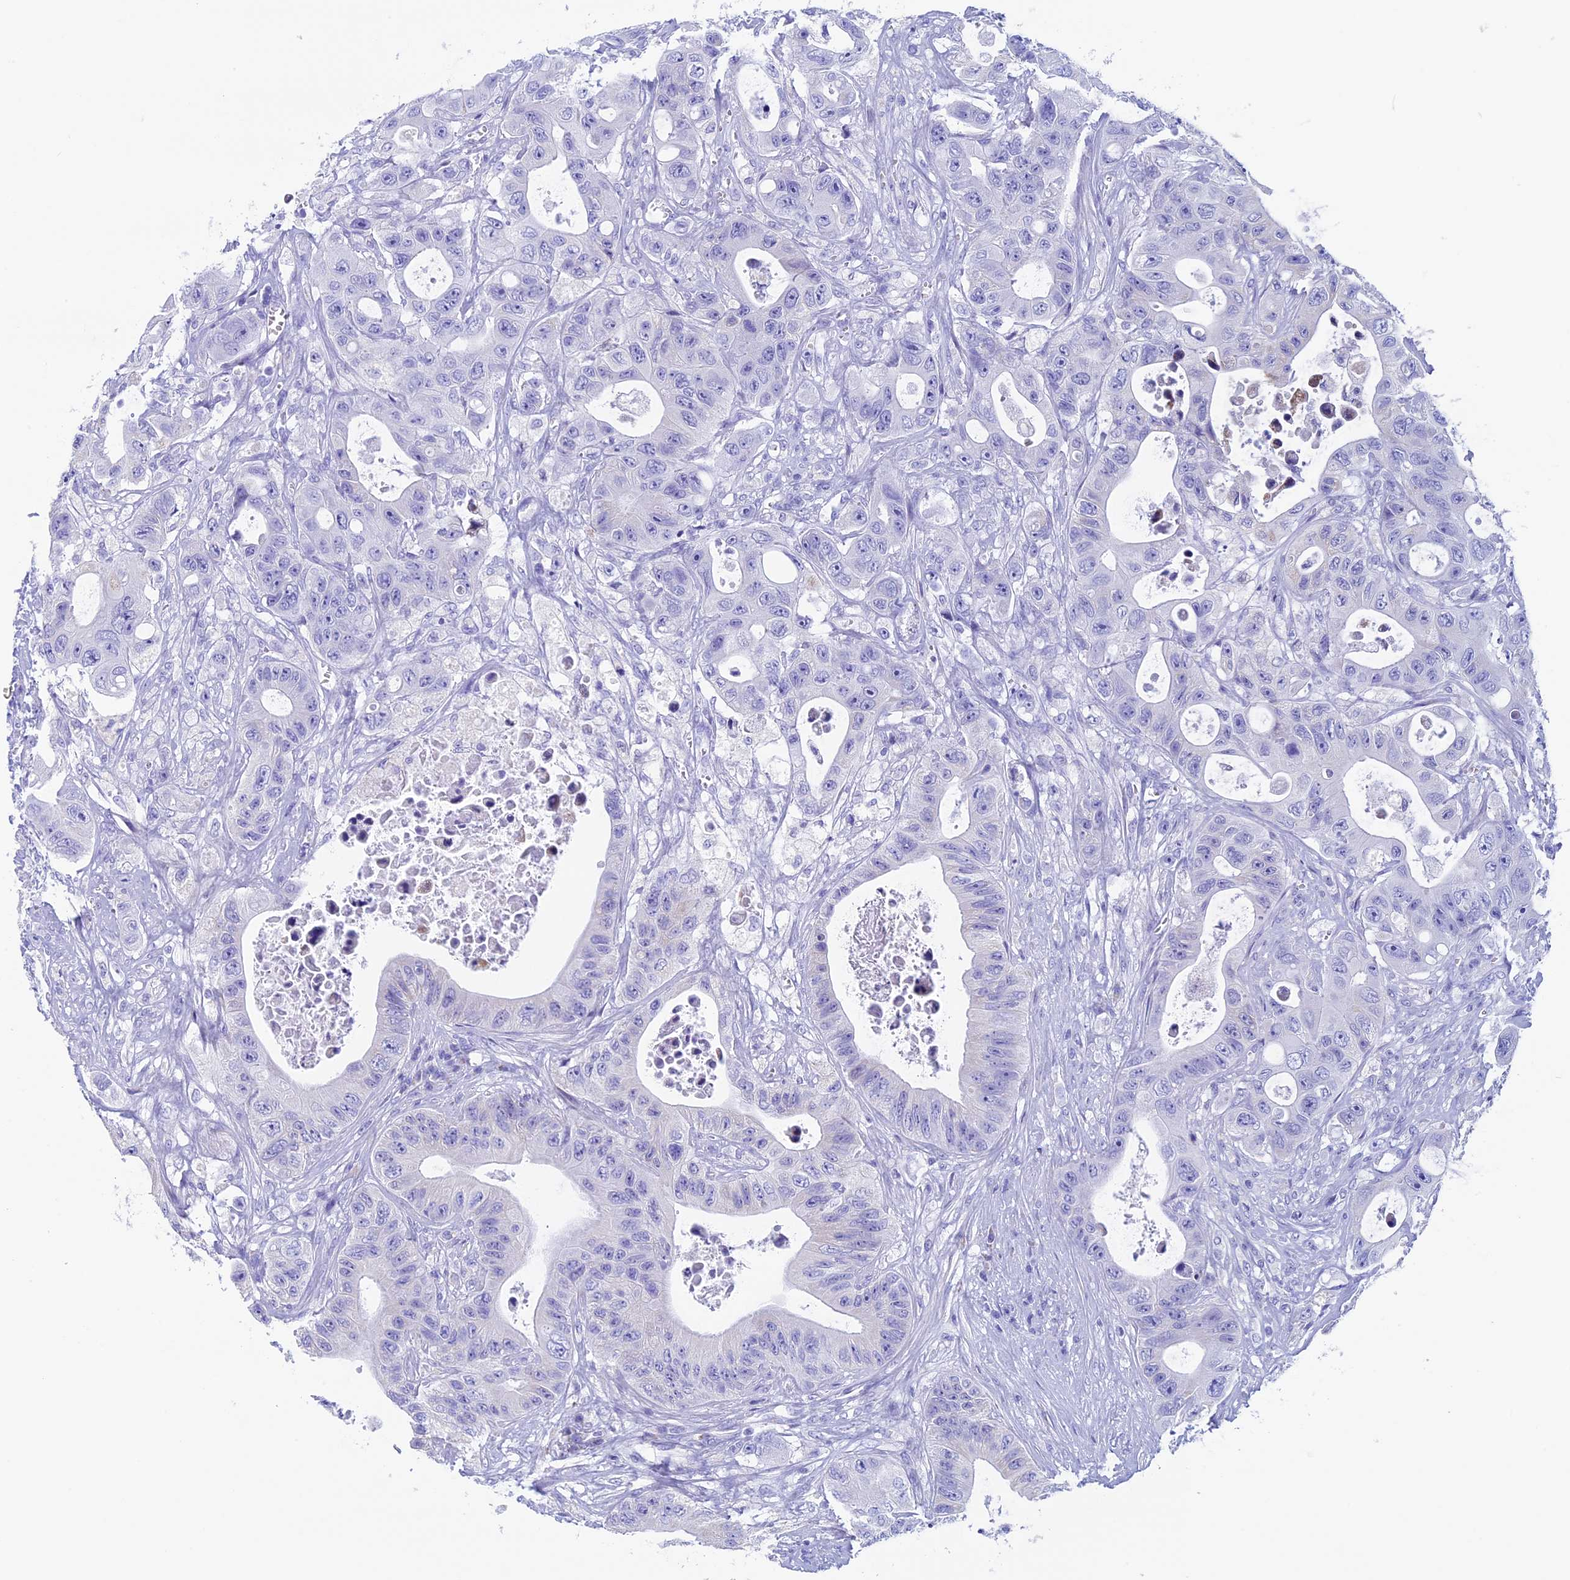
{"staining": {"intensity": "negative", "quantity": "none", "location": "none"}, "tissue": "colorectal cancer", "cell_type": "Tumor cells", "image_type": "cancer", "snomed": [{"axis": "morphology", "description": "Adenocarcinoma, NOS"}, {"axis": "topography", "description": "Colon"}], "caption": "IHC image of neoplastic tissue: colorectal cancer (adenocarcinoma) stained with DAB reveals no significant protein expression in tumor cells.", "gene": "ZNF563", "patient": {"sex": "female", "age": 46}}